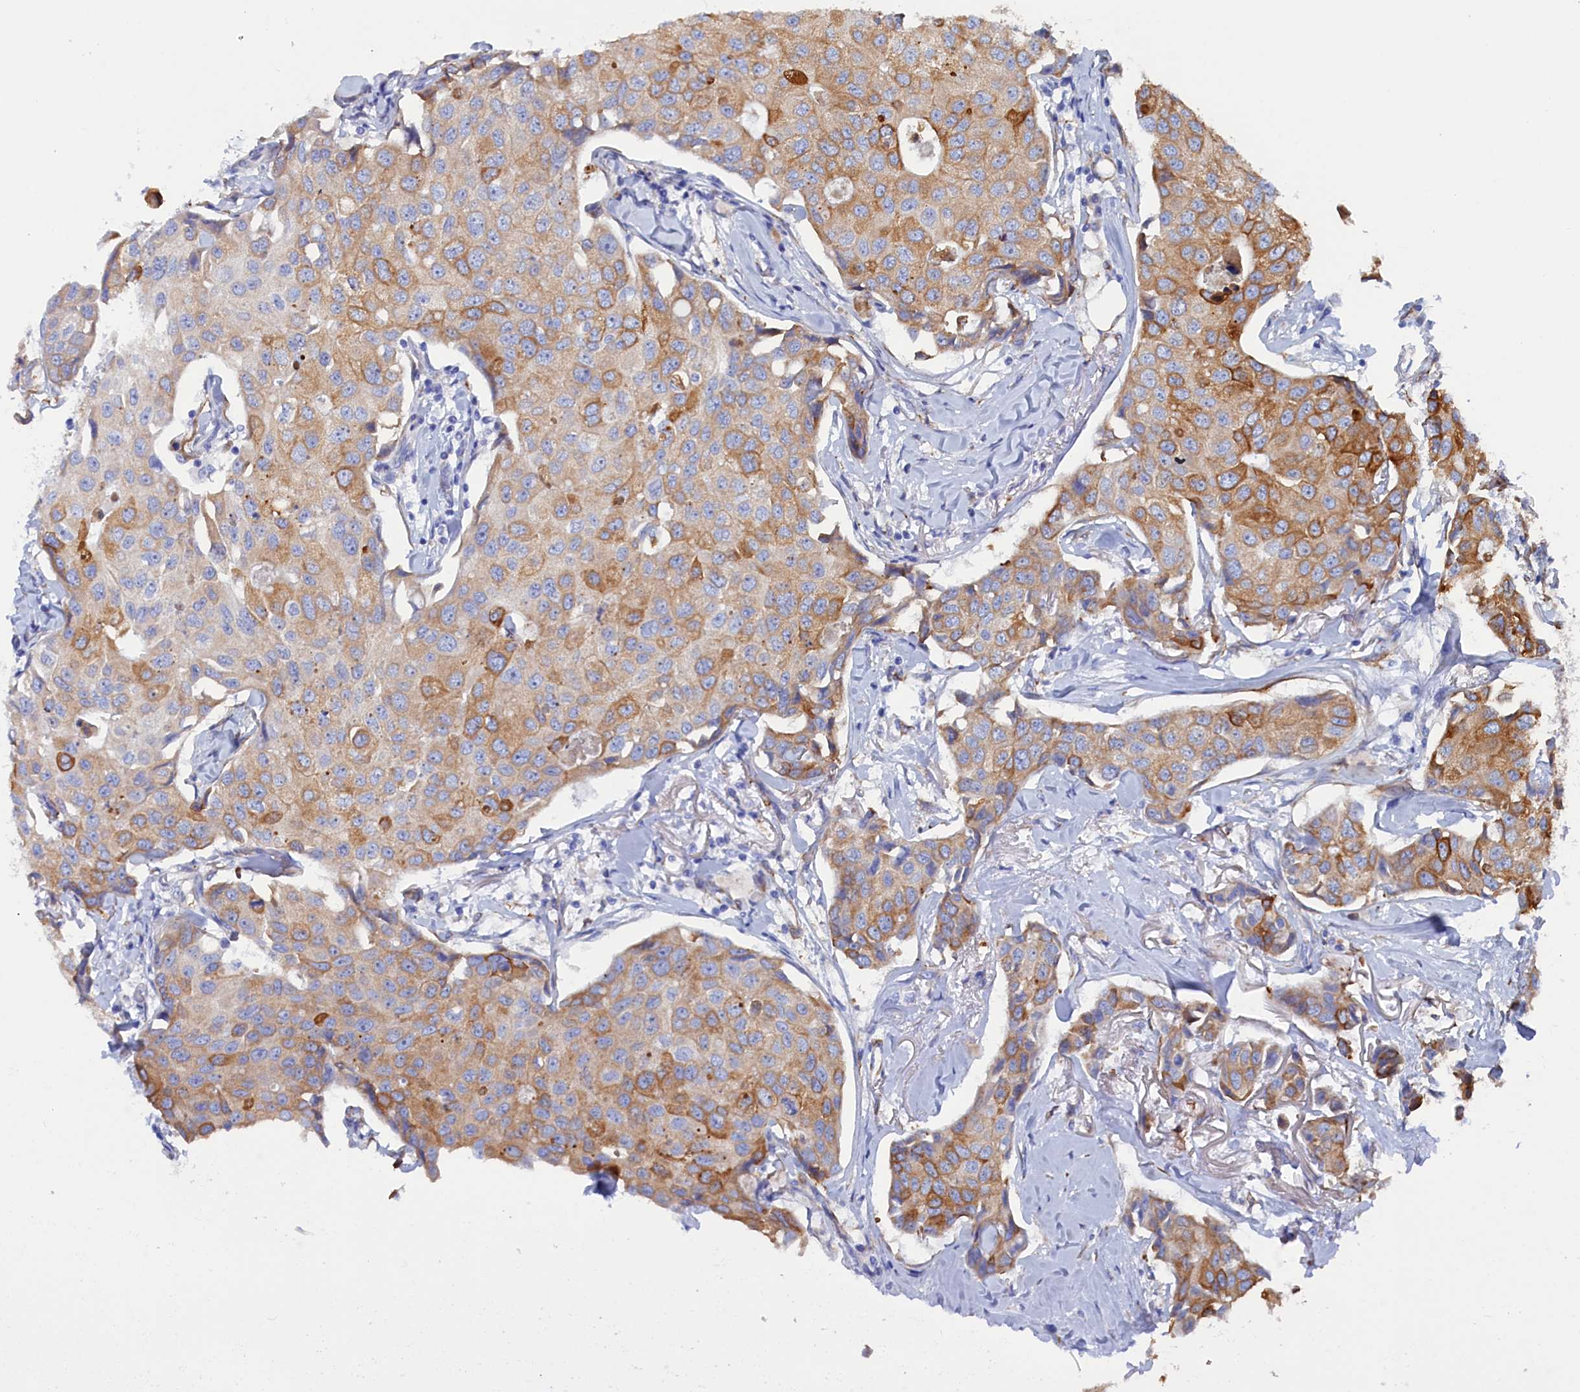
{"staining": {"intensity": "moderate", "quantity": "25%-75%", "location": "cytoplasmic/membranous"}, "tissue": "breast cancer", "cell_type": "Tumor cells", "image_type": "cancer", "snomed": [{"axis": "morphology", "description": "Duct carcinoma"}, {"axis": "topography", "description": "Breast"}], "caption": "Immunohistochemical staining of breast cancer reveals medium levels of moderate cytoplasmic/membranous staining in approximately 25%-75% of tumor cells.", "gene": "COG7", "patient": {"sex": "female", "age": 80}}